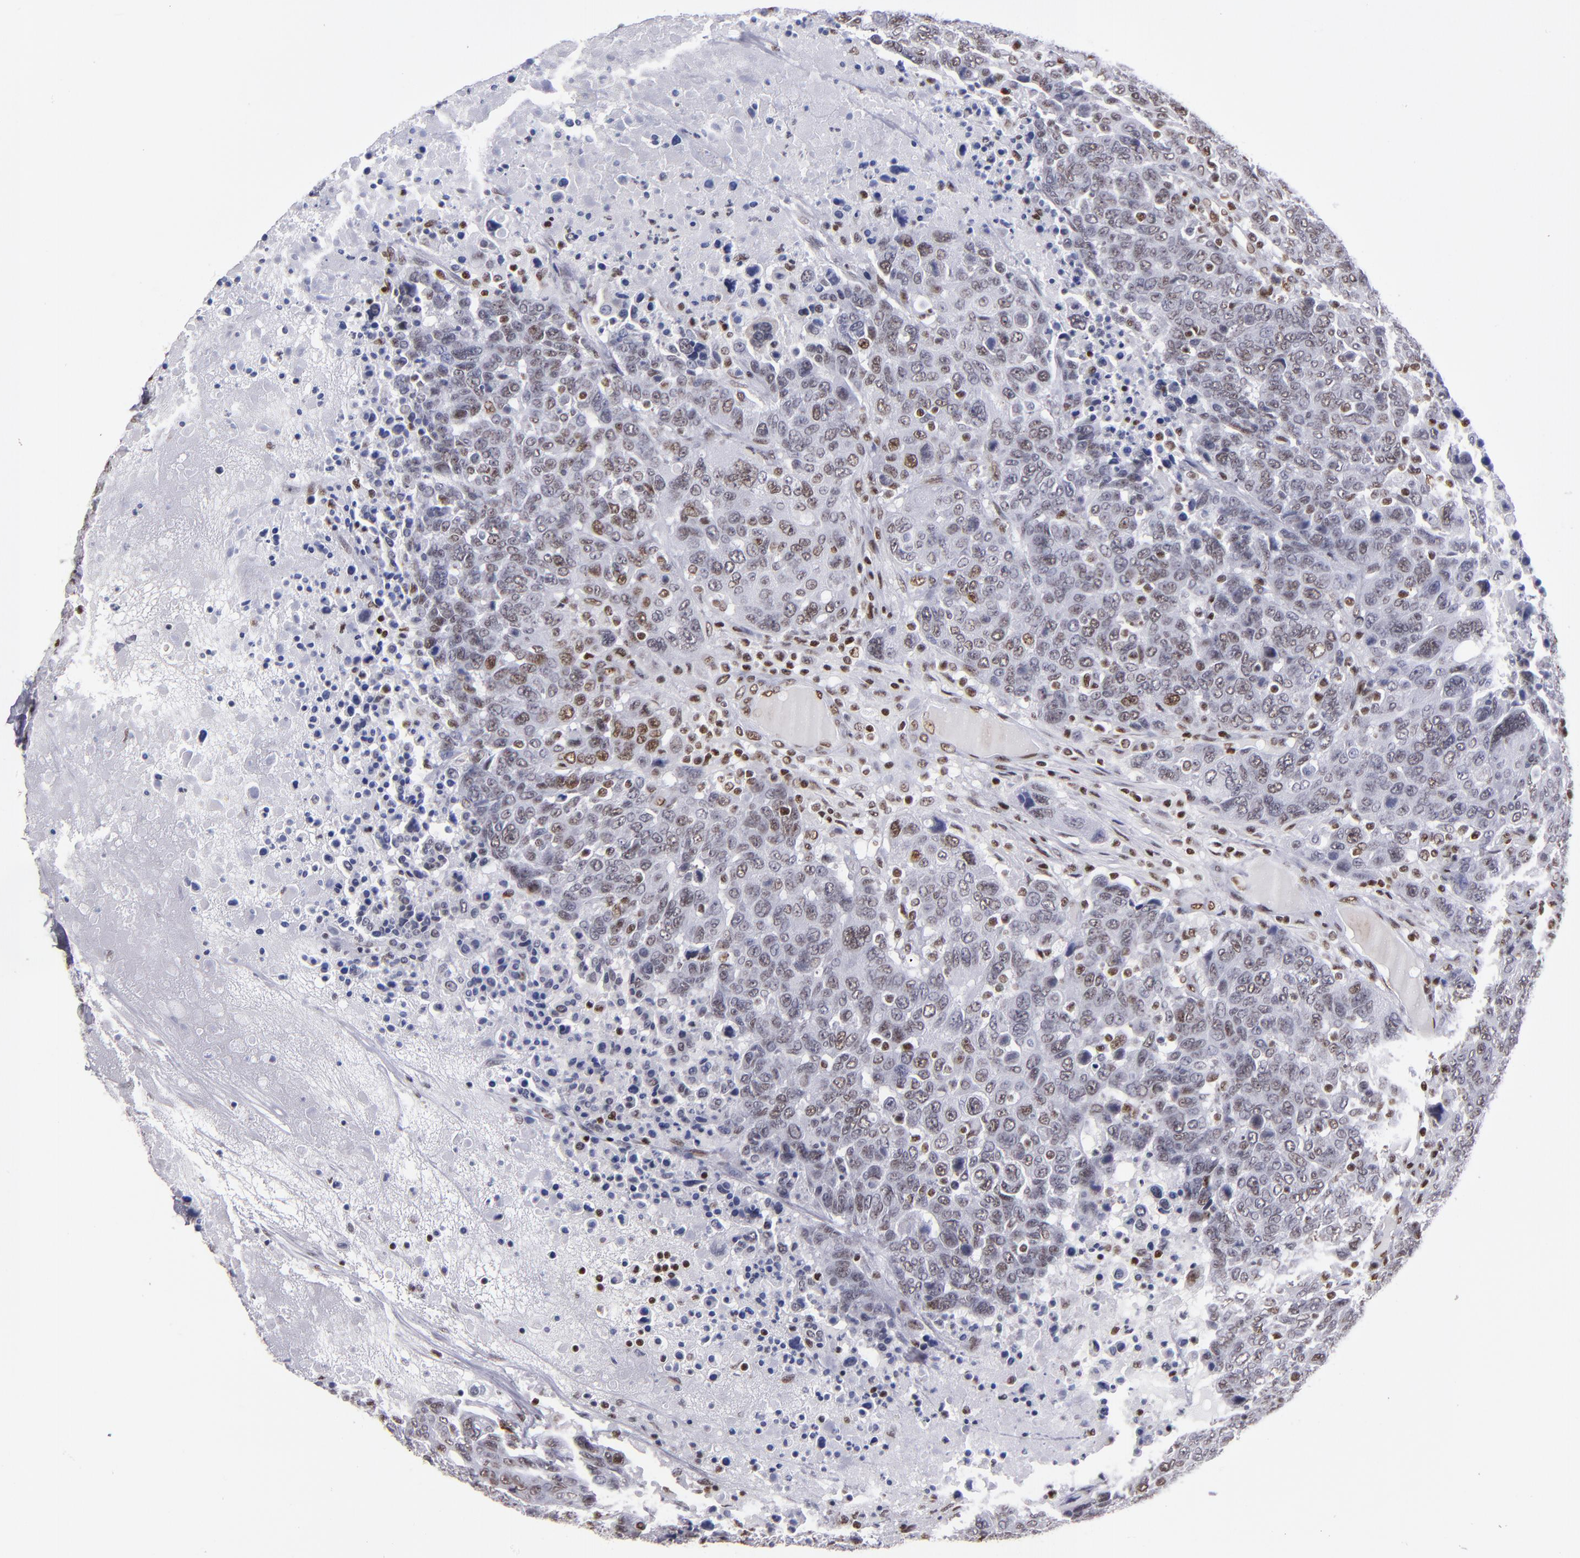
{"staining": {"intensity": "moderate", "quantity": "25%-75%", "location": "nuclear"}, "tissue": "breast cancer", "cell_type": "Tumor cells", "image_type": "cancer", "snomed": [{"axis": "morphology", "description": "Duct carcinoma"}, {"axis": "topography", "description": "Breast"}], "caption": "This is an image of immunohistochemistry (IHC) staining of infiltrating ductal carcinoma (breast), which shows moderate expression in the nuclear of tumor cells.", "gene": "TERF2", "patient": {"sex": "female", "age": 37}}